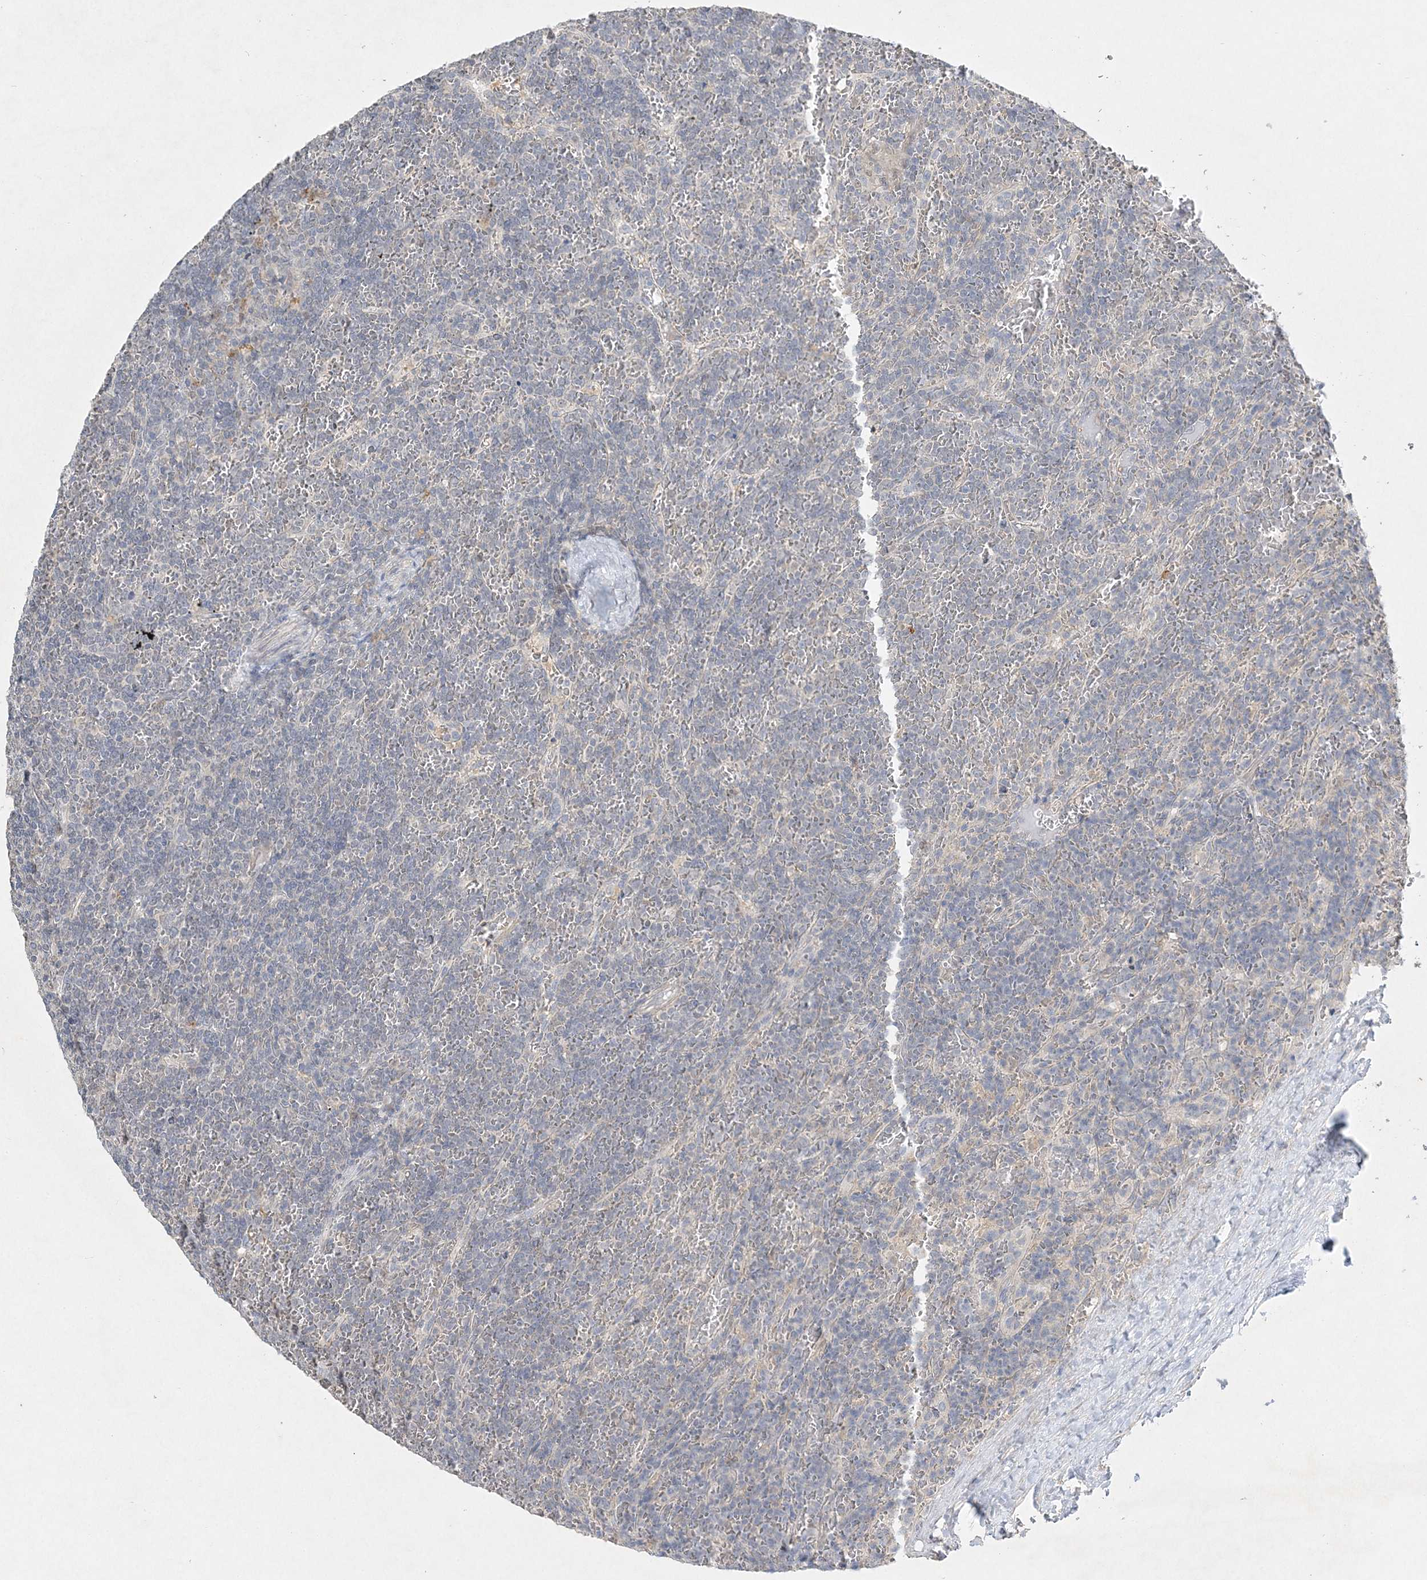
{"staining": {"intensity": "negative", "quantity": "none", "location": "none"}, "tissue": "lymphoma", "cell_type": "Tumor cells", "image_type": "cancer", "snomed": [{"axis": "morphology", "description": "Malignant lymphoma, non-Hodgkin's type, Low grade"}, {"axis": "topography", "description": "Spleen"}], "caption": "Human low-grade malignant lymphoma, non-Hodgkin's type stained for a protein using immunohistochemistry (IHC) shows no staining in tumor cells.", "gene": "MAT2B", "patient": {"sex": "female", "age": 19}}